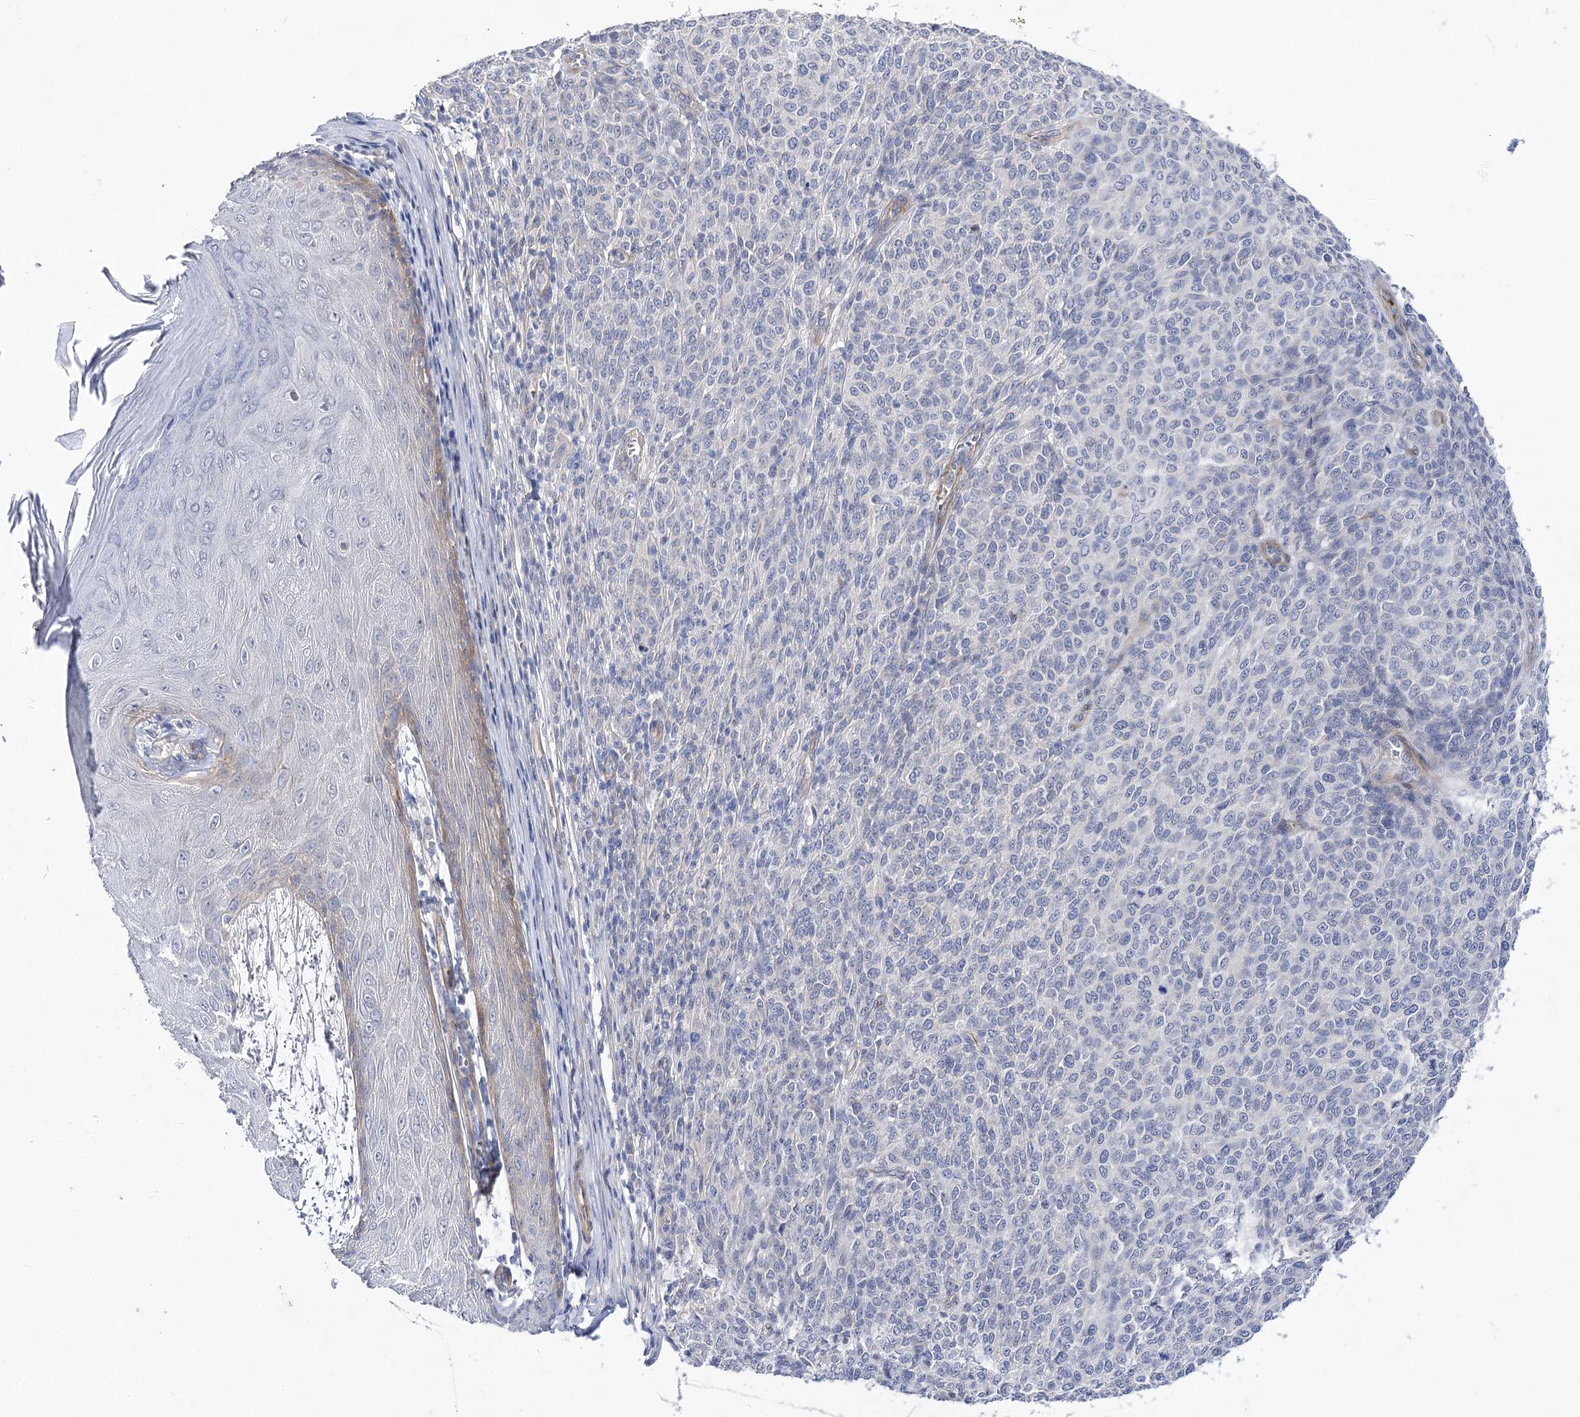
{"staining": {"intensity": "negative", "quantity": "none", "location": "none"}, "tissue": "melanoma", "cell_type": "Tumor cells", "image_type": "cancer", "snomed": [{"axis": "morphology", "description": "Malignant melanoma, NOS"}, {"axis": "topography", "description": "Skin"}], "caption": "This micrograph is of malignant melanoma stained with immunohistochemistry to label a protein in brown with the nuclei are counter-stained blue. There is no positivity in tumor cells.", "gene": "RDH16", "patient": {"sex": "male", "age": 49}}